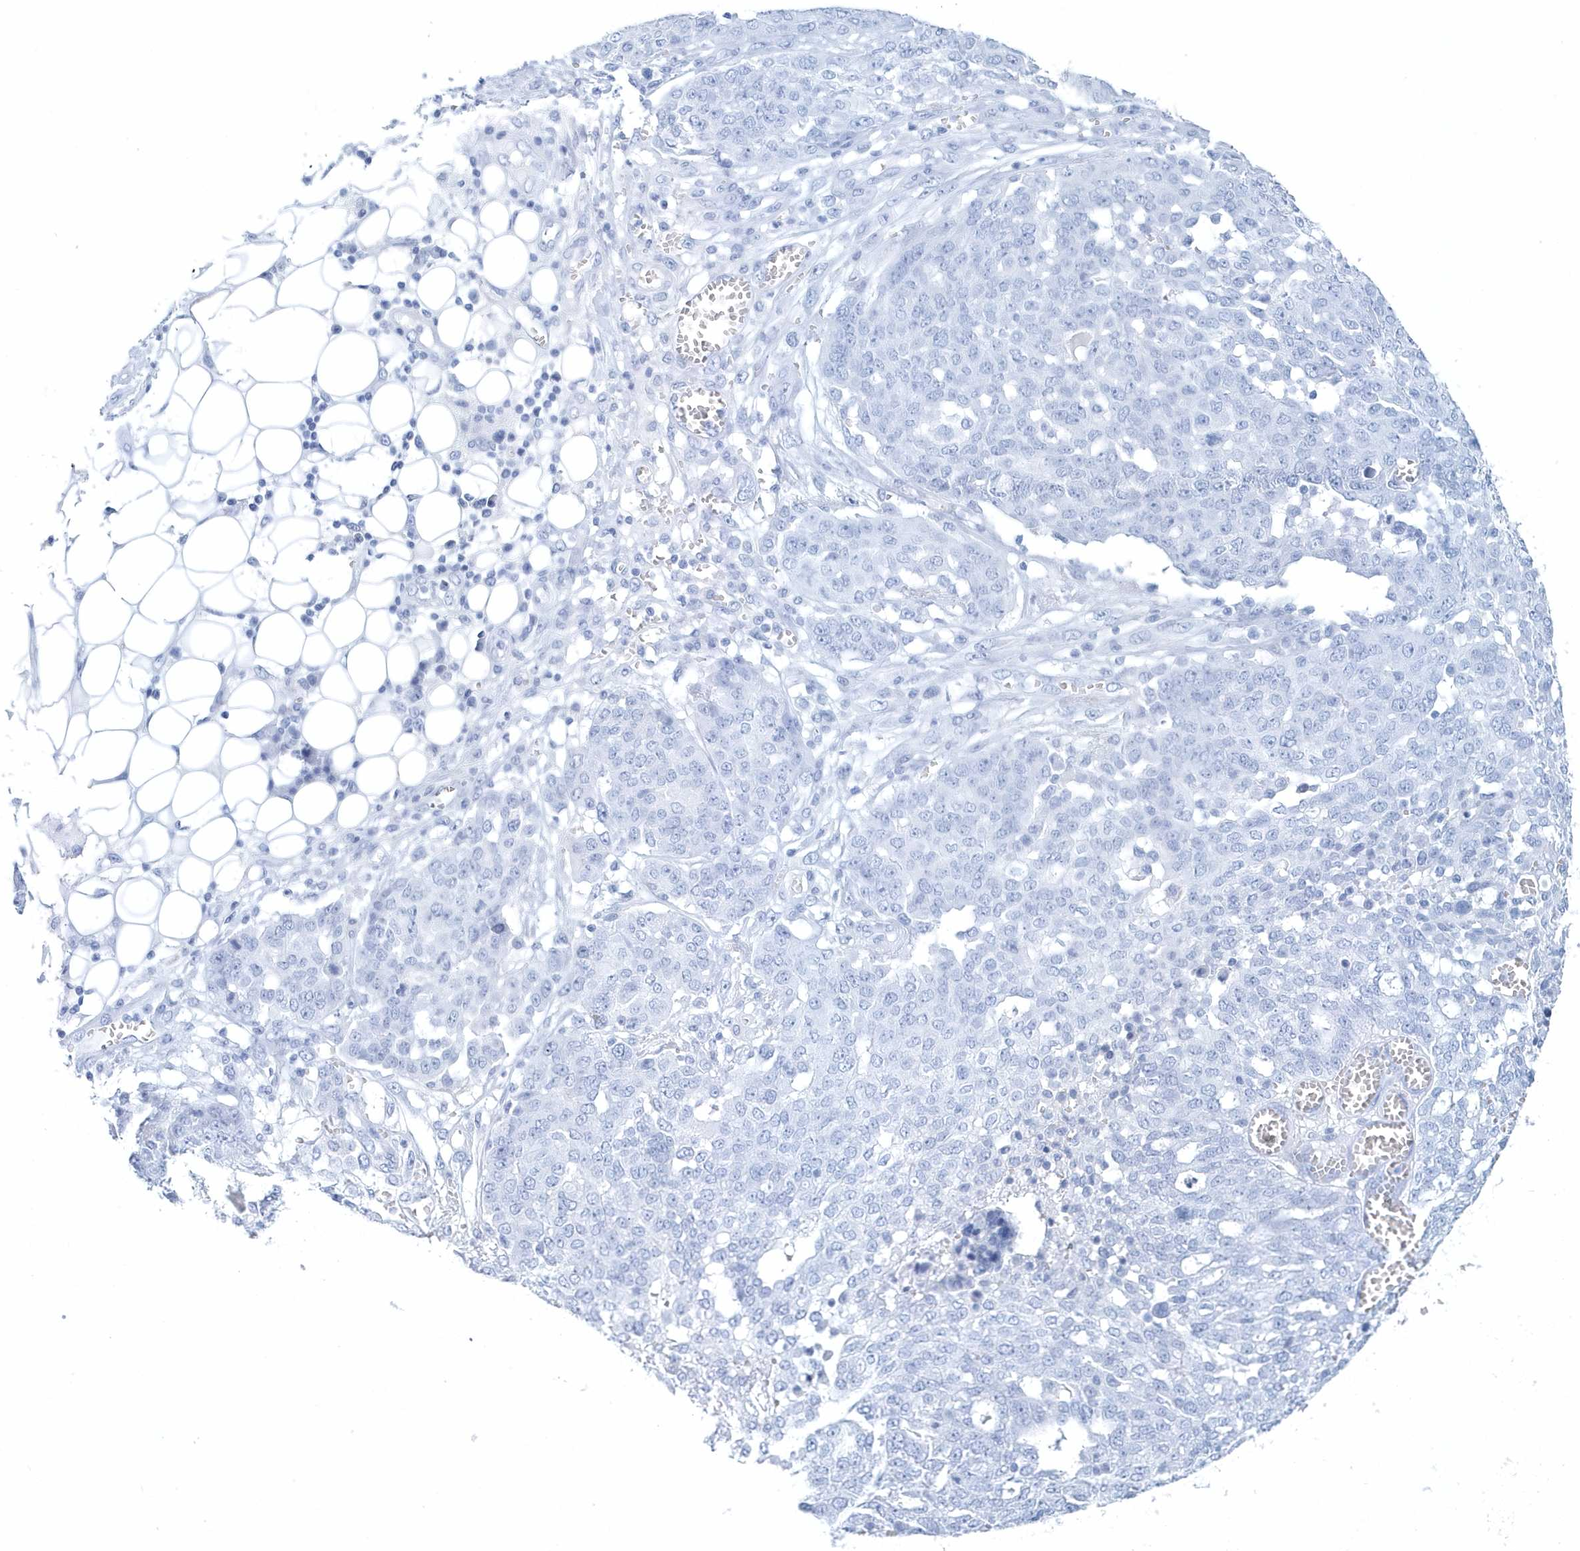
{"staining": {"intensity": "negative", "quantity": "none", "location": "none"}, "tissue": "ovarian cancer", "cell_type": "Tumor cells", "image_type": "cancer", "snomed": [{"axis": "morphology", "description": "Cystadenocarcinoma, serous, NOS"}, {"axis": "topography", "description": "Soft tissue"}, {"axis": "topography", "description": "Ovary"}], "caption": "The immunohistochemistry (IHC) histopathology image has no significant staining in tumor cells of ovarian serous cystadenocarcinoma tissue.", "gene": "PTPRO", "patient": {"sex": "female", "age": 57}}